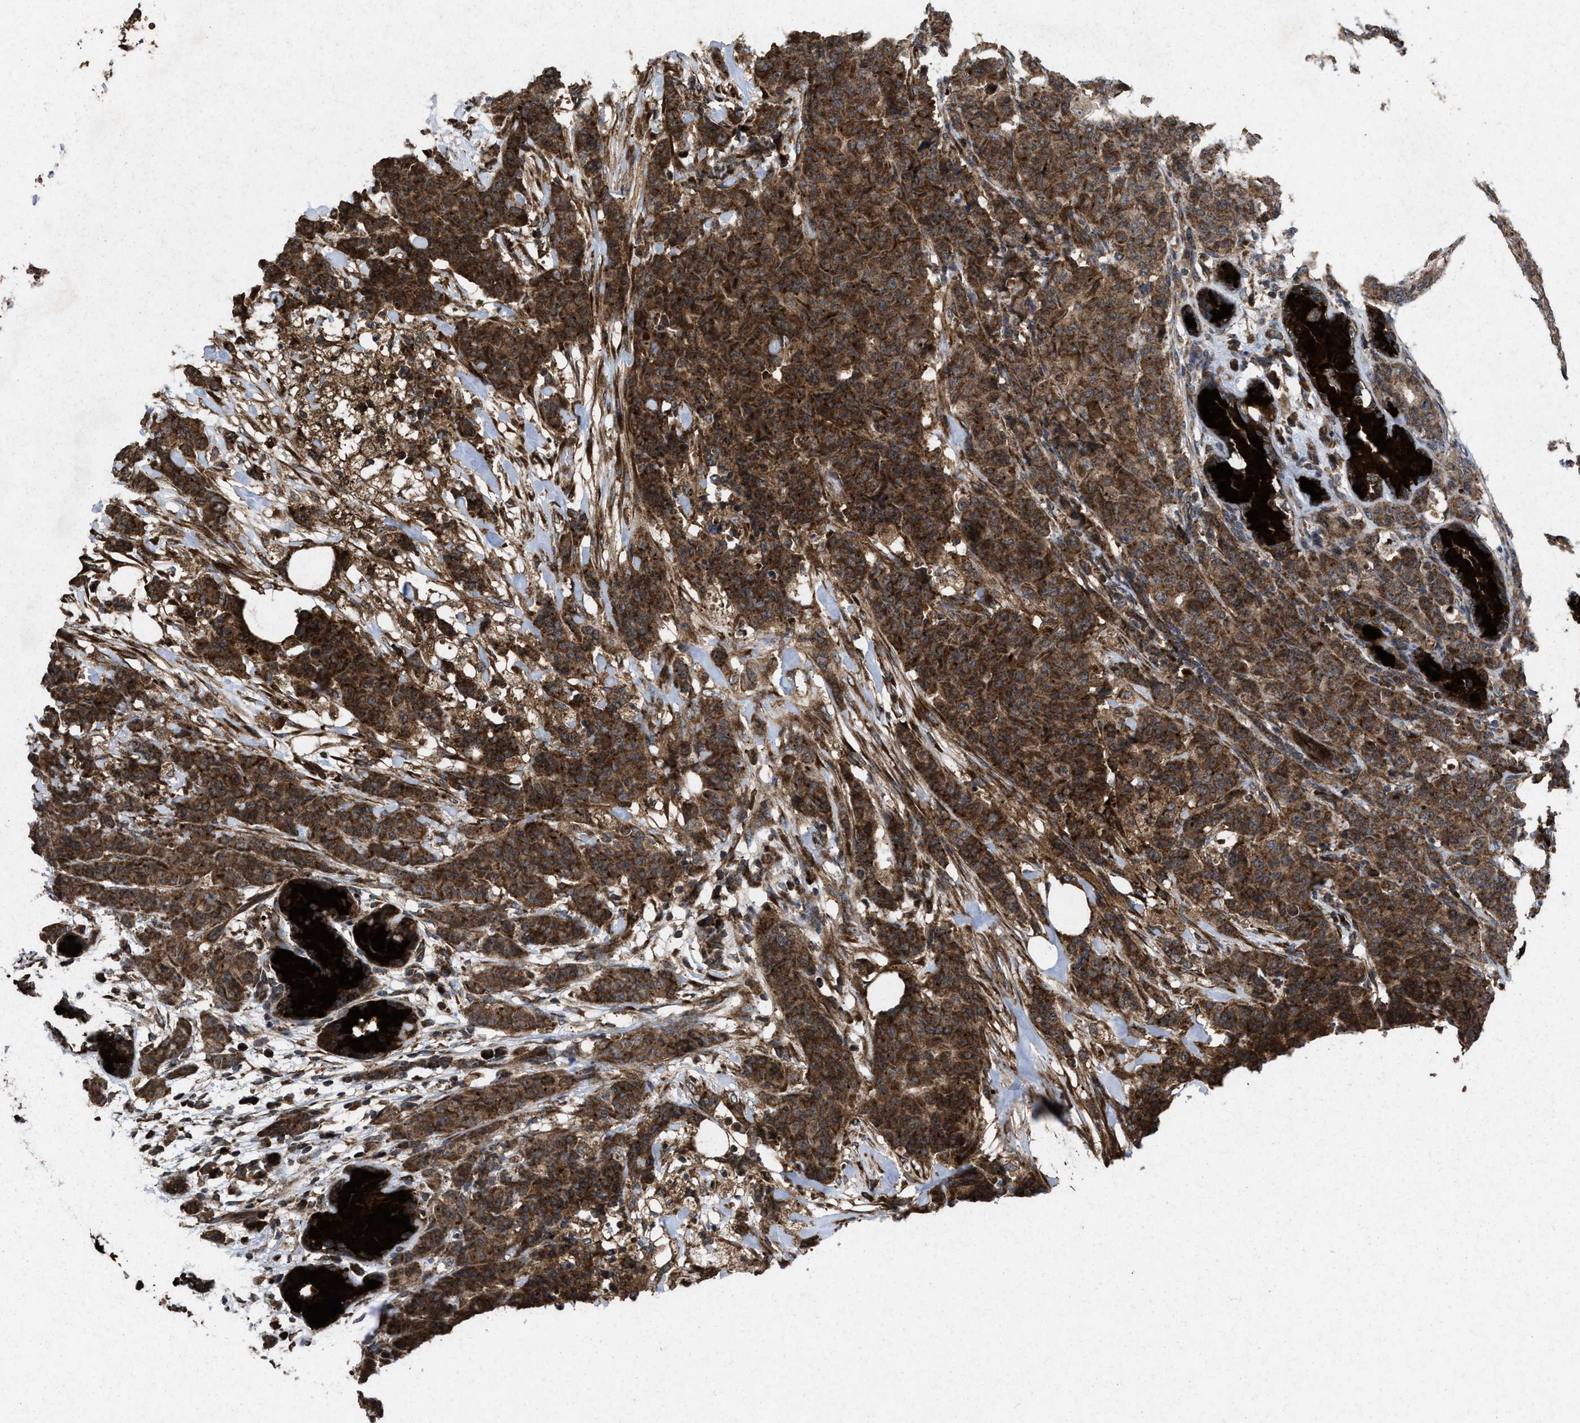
{"staining": {"intensity": "strong", "quantity": ">75%", "location": "cytoplasmic/membranous"}, "tissue": "breast cancer", "cell_type": "Tumor cells", "image_type": "cancer", "snomed": [{"axis": "morphology", "description": "Normal tissue, NOS"}, {"axis": "morphology", "description": "Duct carcinoma"}, {"axis": "topography", "description": "Breast"}], "caption": "Tumor cells demonstrate high levels of strong cytoplasmic/membranous staining in about >75% of cells in human breast cancer.", "gene": "MSI2", "patient": {"sex": "female", "age": 40}}